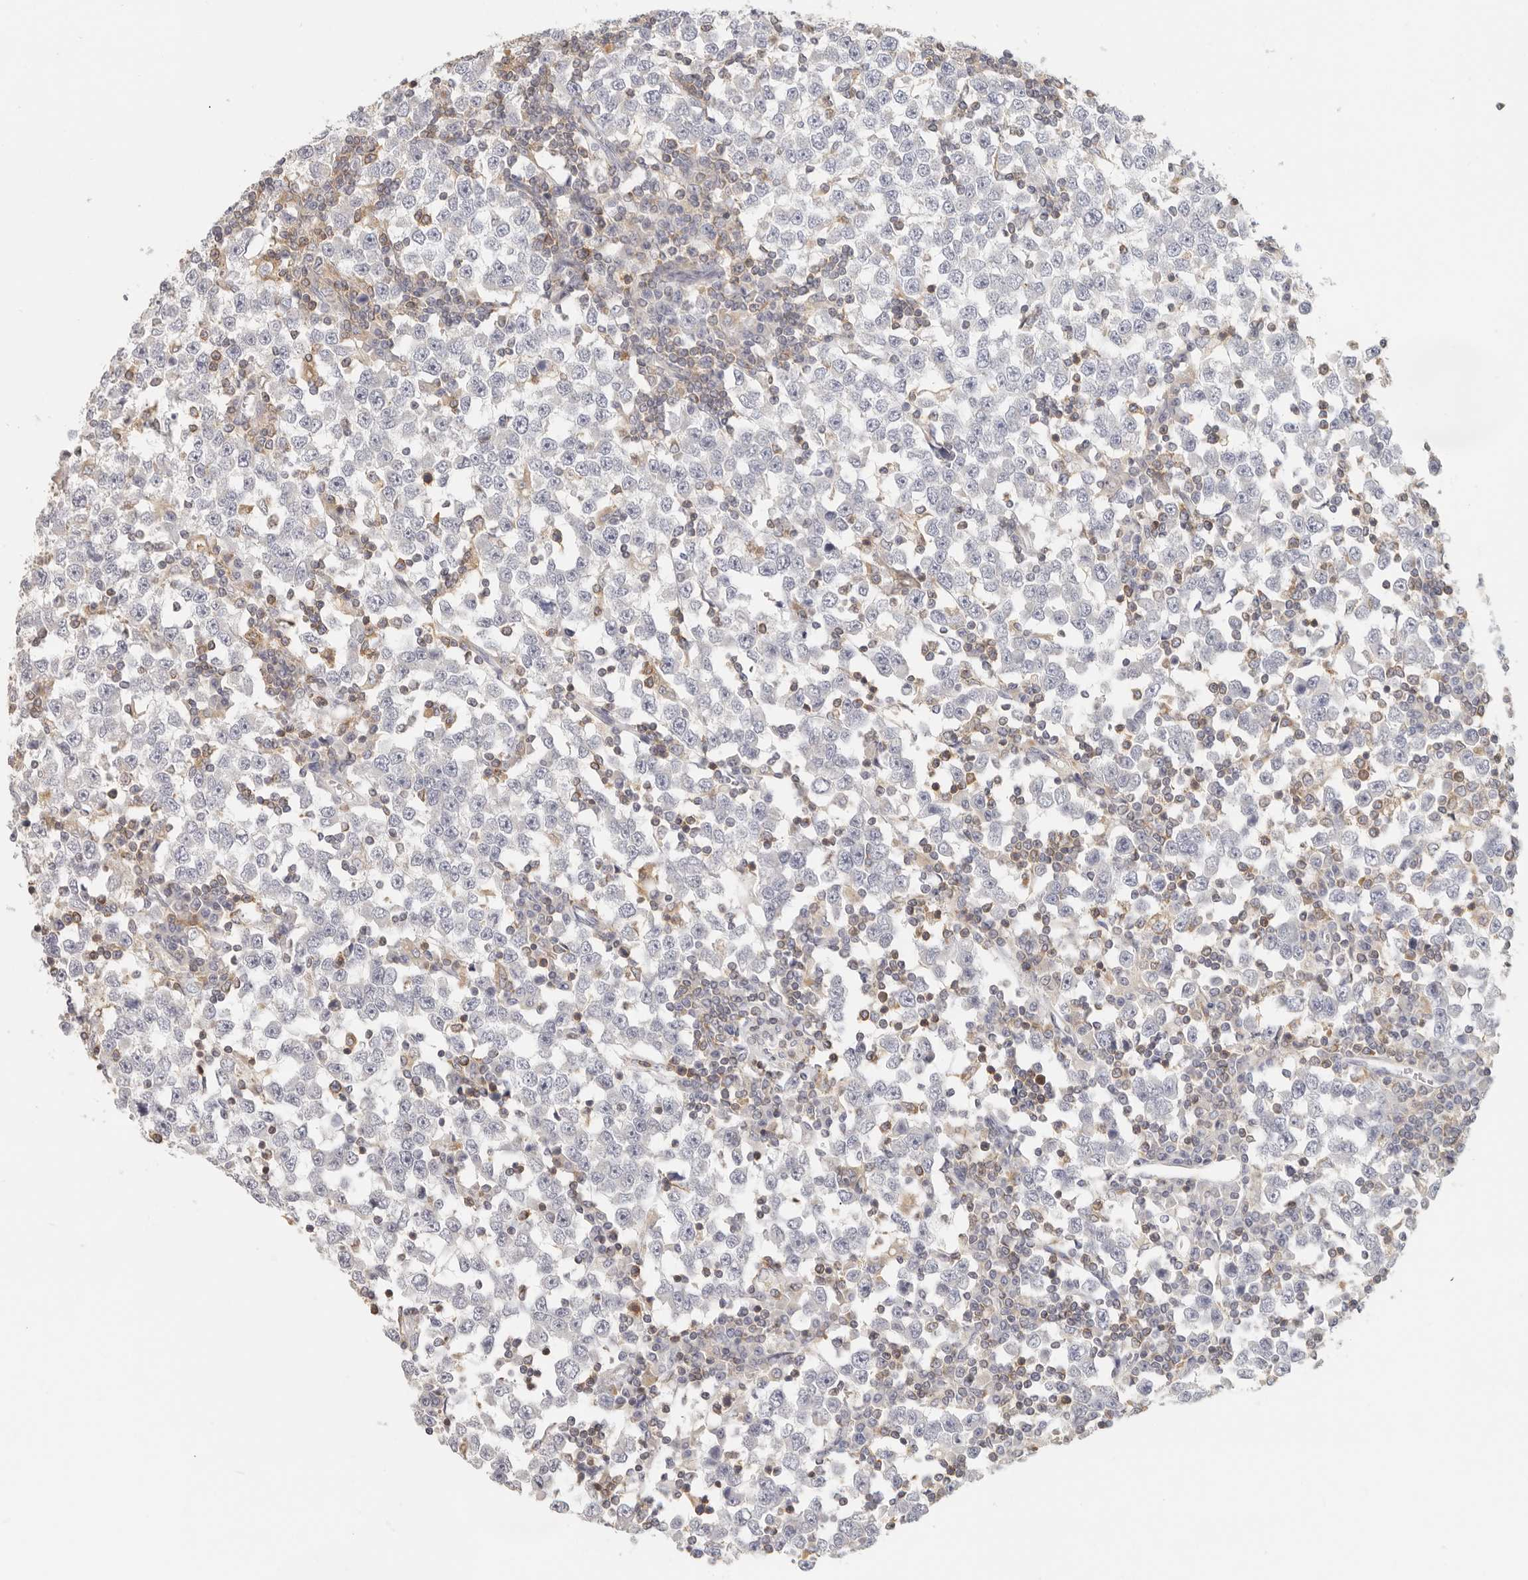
{"staining": {"intensity": "negative", "quantity": "none", "location": "none"}, "tissue": "testis cancer", "cell_type": "Tumor cells", "image_type": "cancer", "snomed": [{"axis": "morphology", "description": "Seminoma, NOS"}, {"axis": "topography", "description": "Testis"}], "caption": "This is an IHC micrograph of seminoma (testis). There is no expression in tumor cells.", "gene": "ANXA9", "patient": {"sex": "male", "age": 65}}